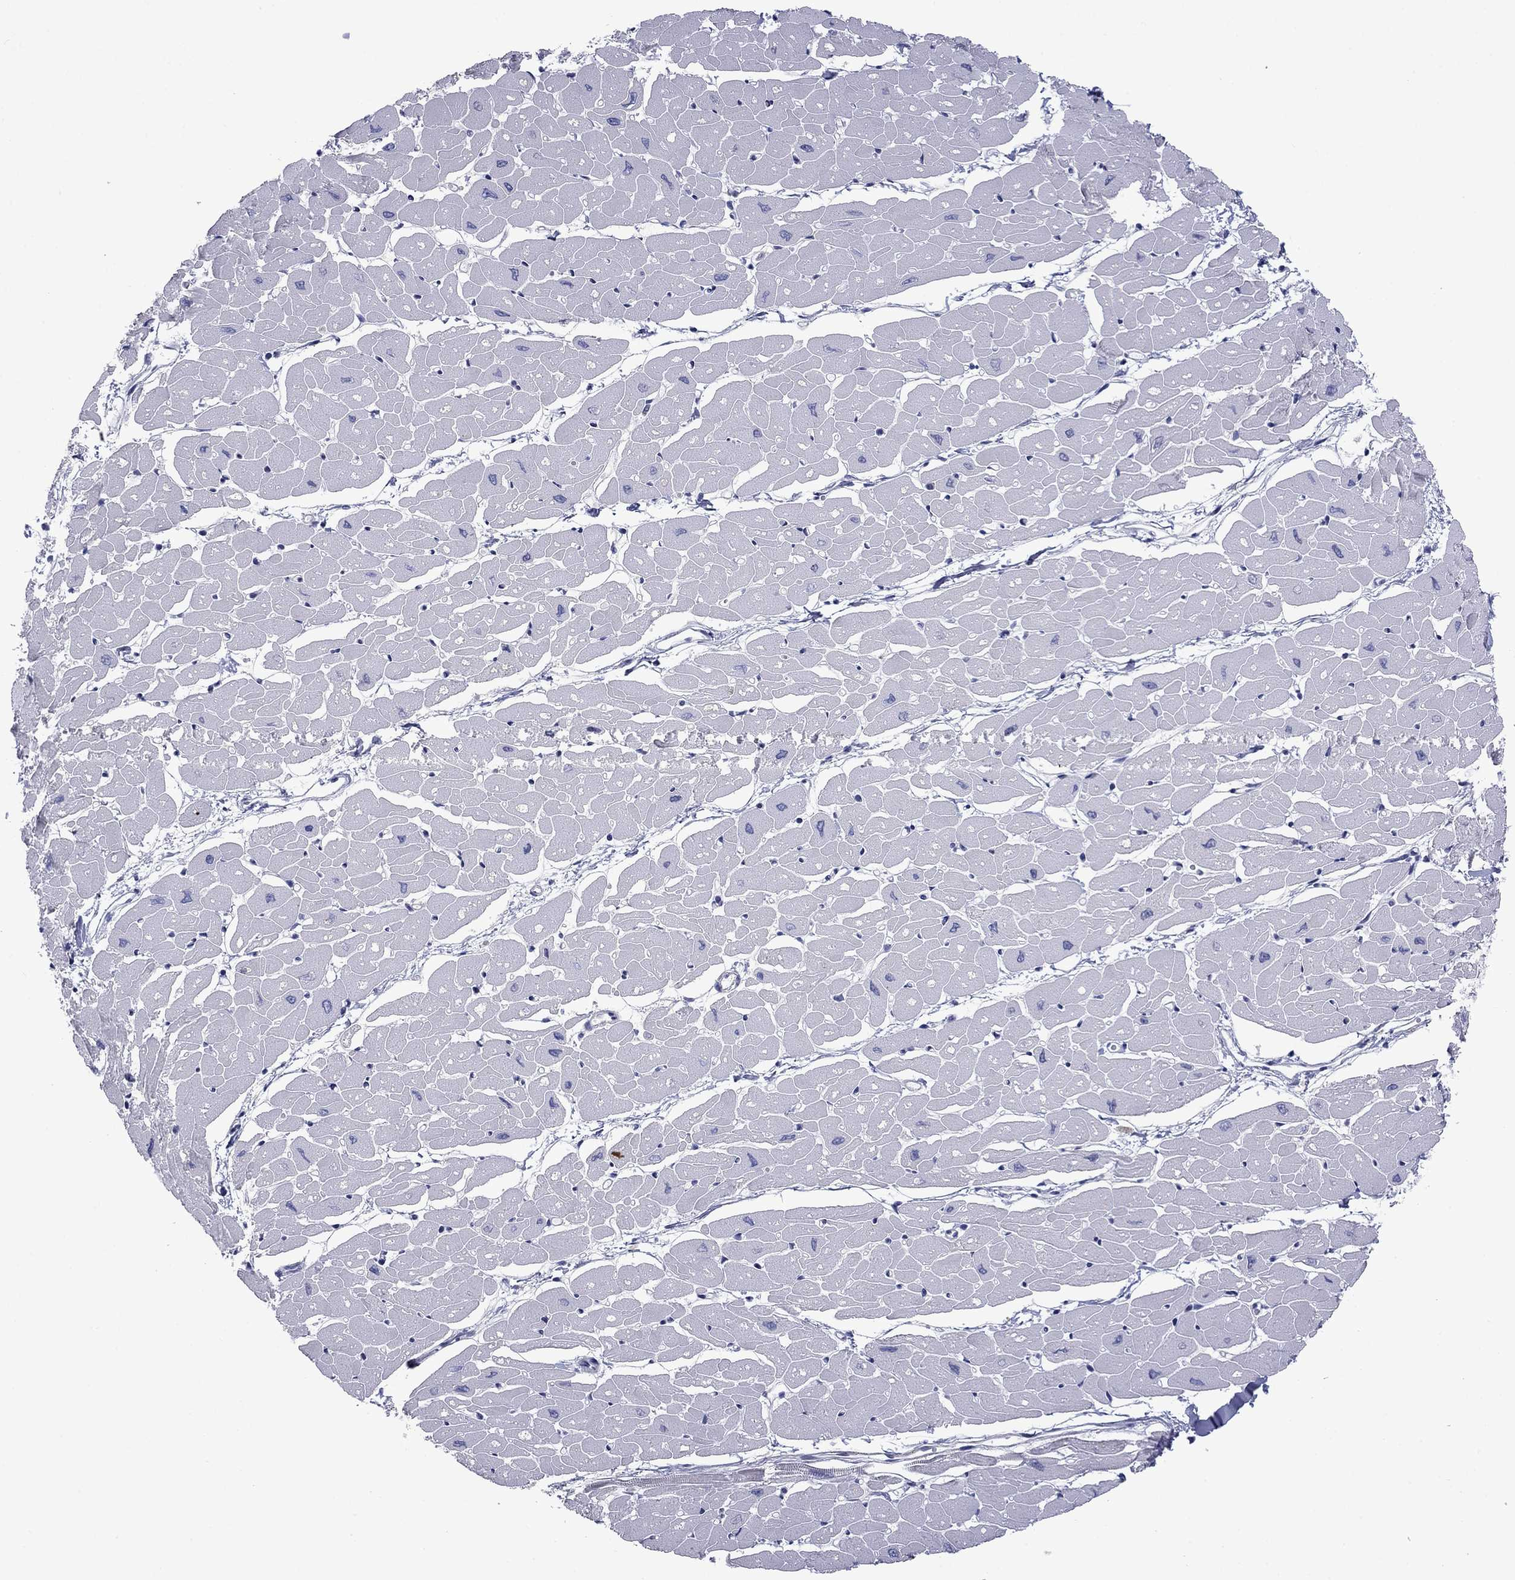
{"staining": {"intensity": "negative", "quantity": "none", "location": "none"}, "tissue": "heart muscle", "cell_type": "Cardiomyocytes", "image_type": "normal", "snomed": [{"axis": "morphology", "description": "Normal tissue, NOS"}, {"axis": "topography", "description": "Heart"}], "caption": "Immunohistochemical staining of normal heart muscle exhibits no significant positivity in cardiomyocytes. The staining was performed using DAB (3,3'-diaminobenzidine) to visualize the protein expression in brown, while the nuclei were stained in blue with hematoxylin (Magnification: 20x).", "gene": "TMPRSS11A", "patient": {"sex": "male", "age": 57}}